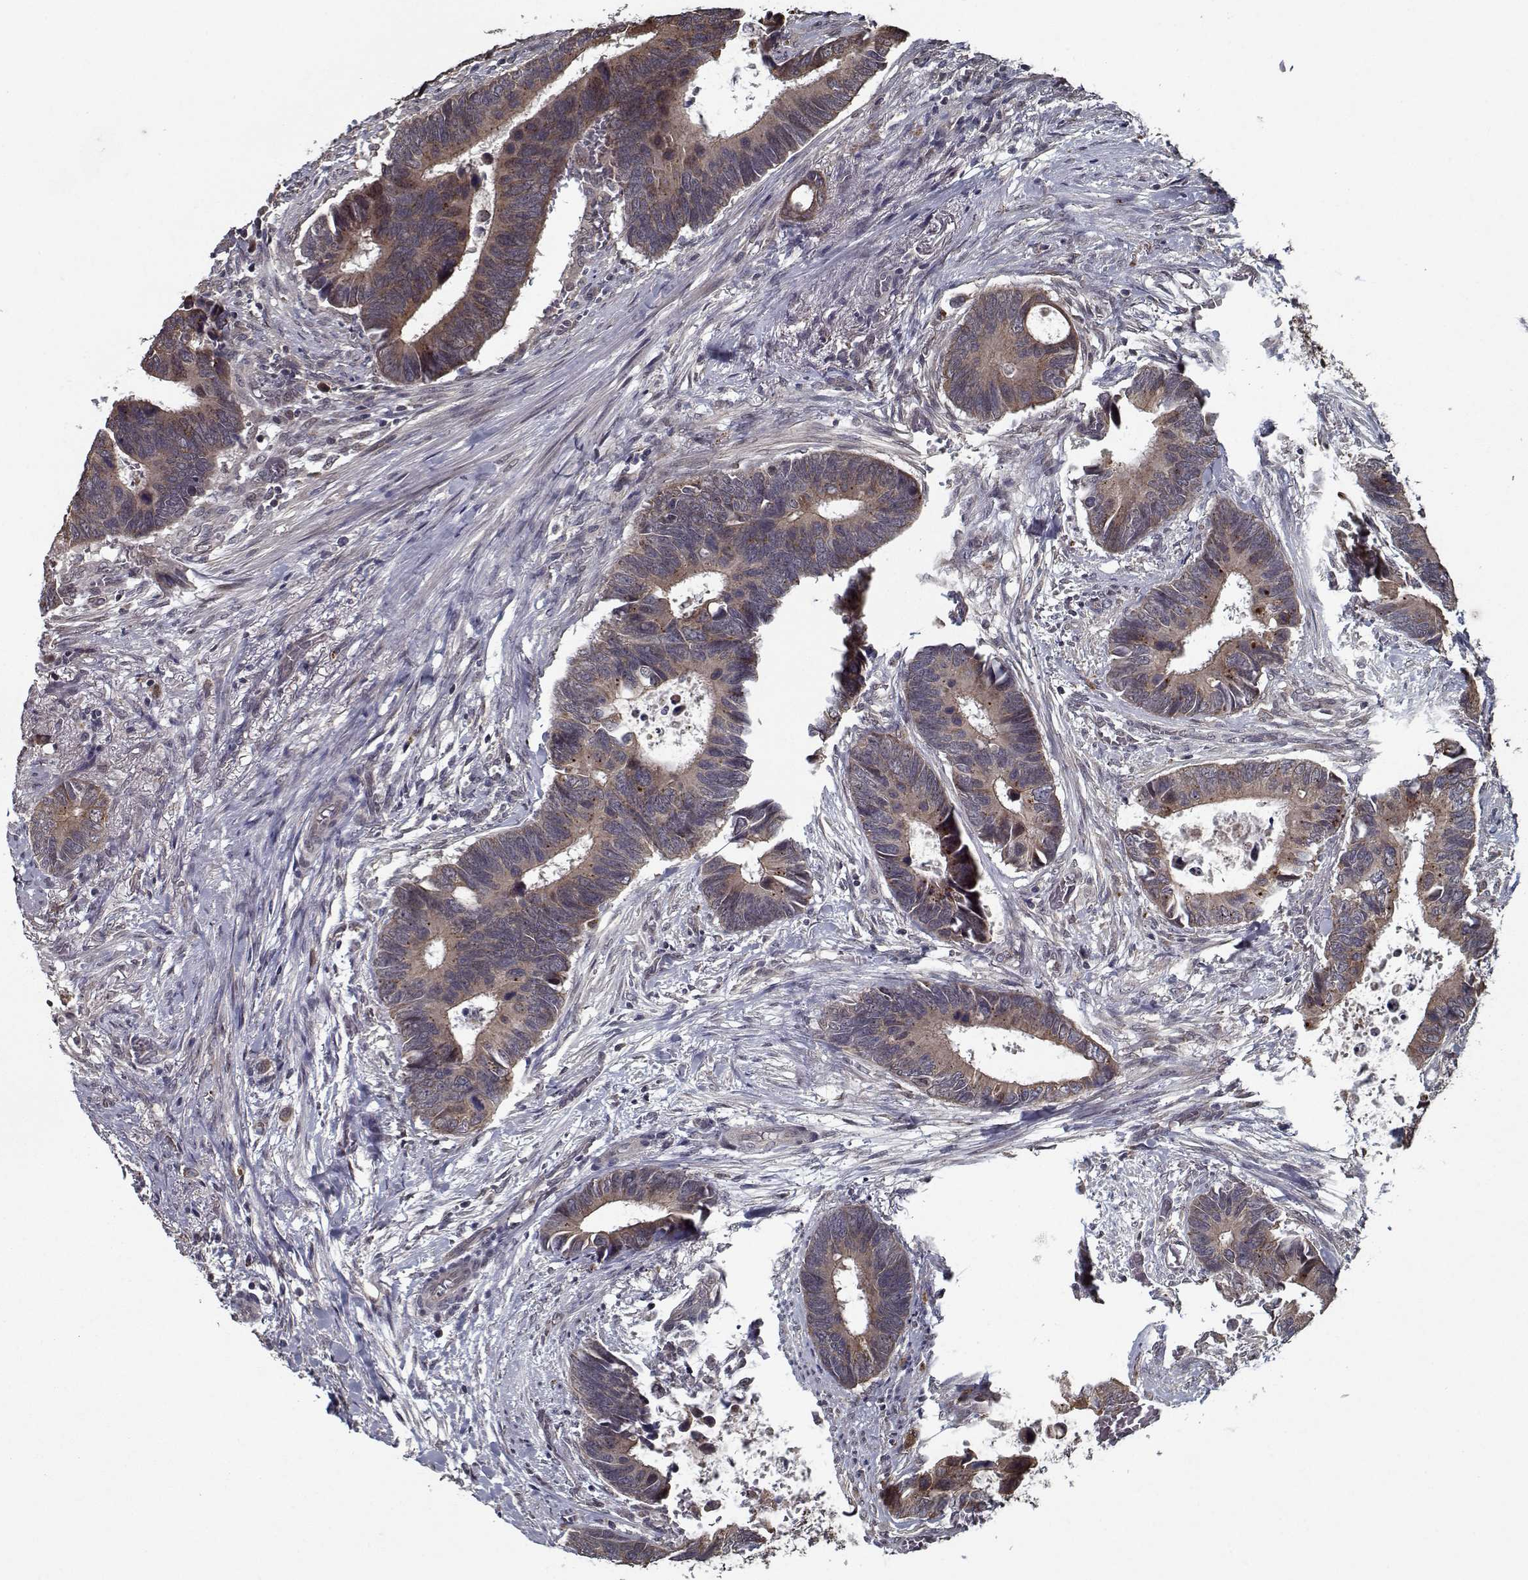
{"staining": {"intensity": "weak", "quantity": ">75%", "location": "cytoplasmic/membranous"}, "tissue": "colorectal cancer", "cell_type": "Tumor cells", "image_type": "cancer", "snomed": [{"axis": "morphology", "description": "Adenocarcinoma, NOS"}, {"axis": "topography", "description": "Colon"}], "caption": "Immunohistochemical staining of colorectal adenocarcinoma shows weak cytoplasmic/membranous protein staining in about >75% of tumor cells. (Brightfield microscopy of DAB IHC at high magnification).", "gene": "NLK", "patient": {"sex": "male", "age": 49}}